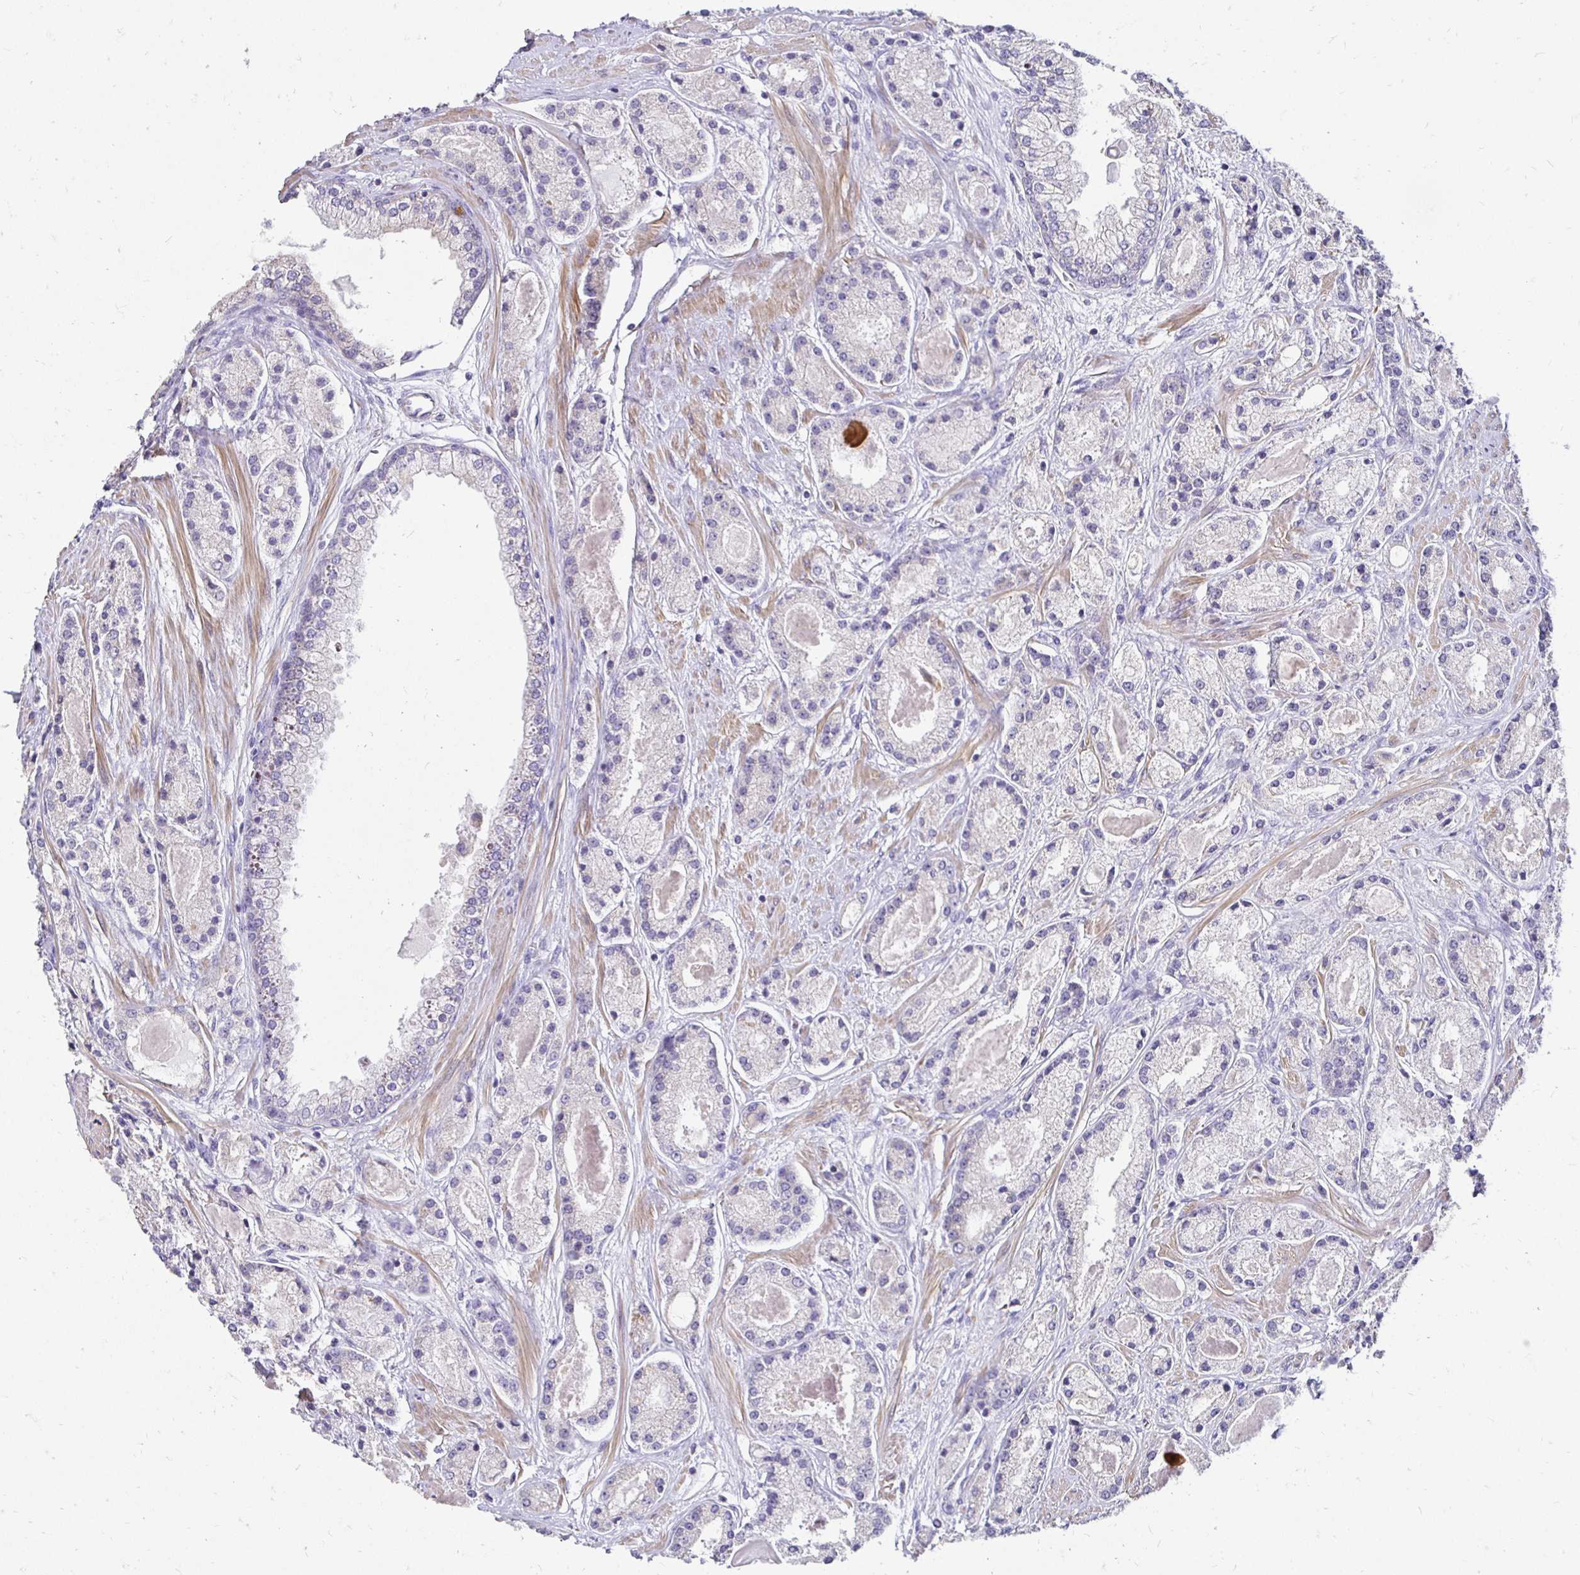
{"staining": {"intensity": "negative", "quantity": "none", "location": "none"}, "tissue": "prostate cancer", "cell_type": "Tumor cells", "image_type": "cancer", "snomed": [{"axis": "morphology", "description": "Adenocarcinoma, High grade"}, {"axis": "topography", "description": "Prostate"}], "caption": "IHC of human prostate cancer (high-grade adenocarcinoma) demonstrates no expression in tumor cells.", "gene": "AKAP6", "patient": {"sex": "male", "age": 67}}